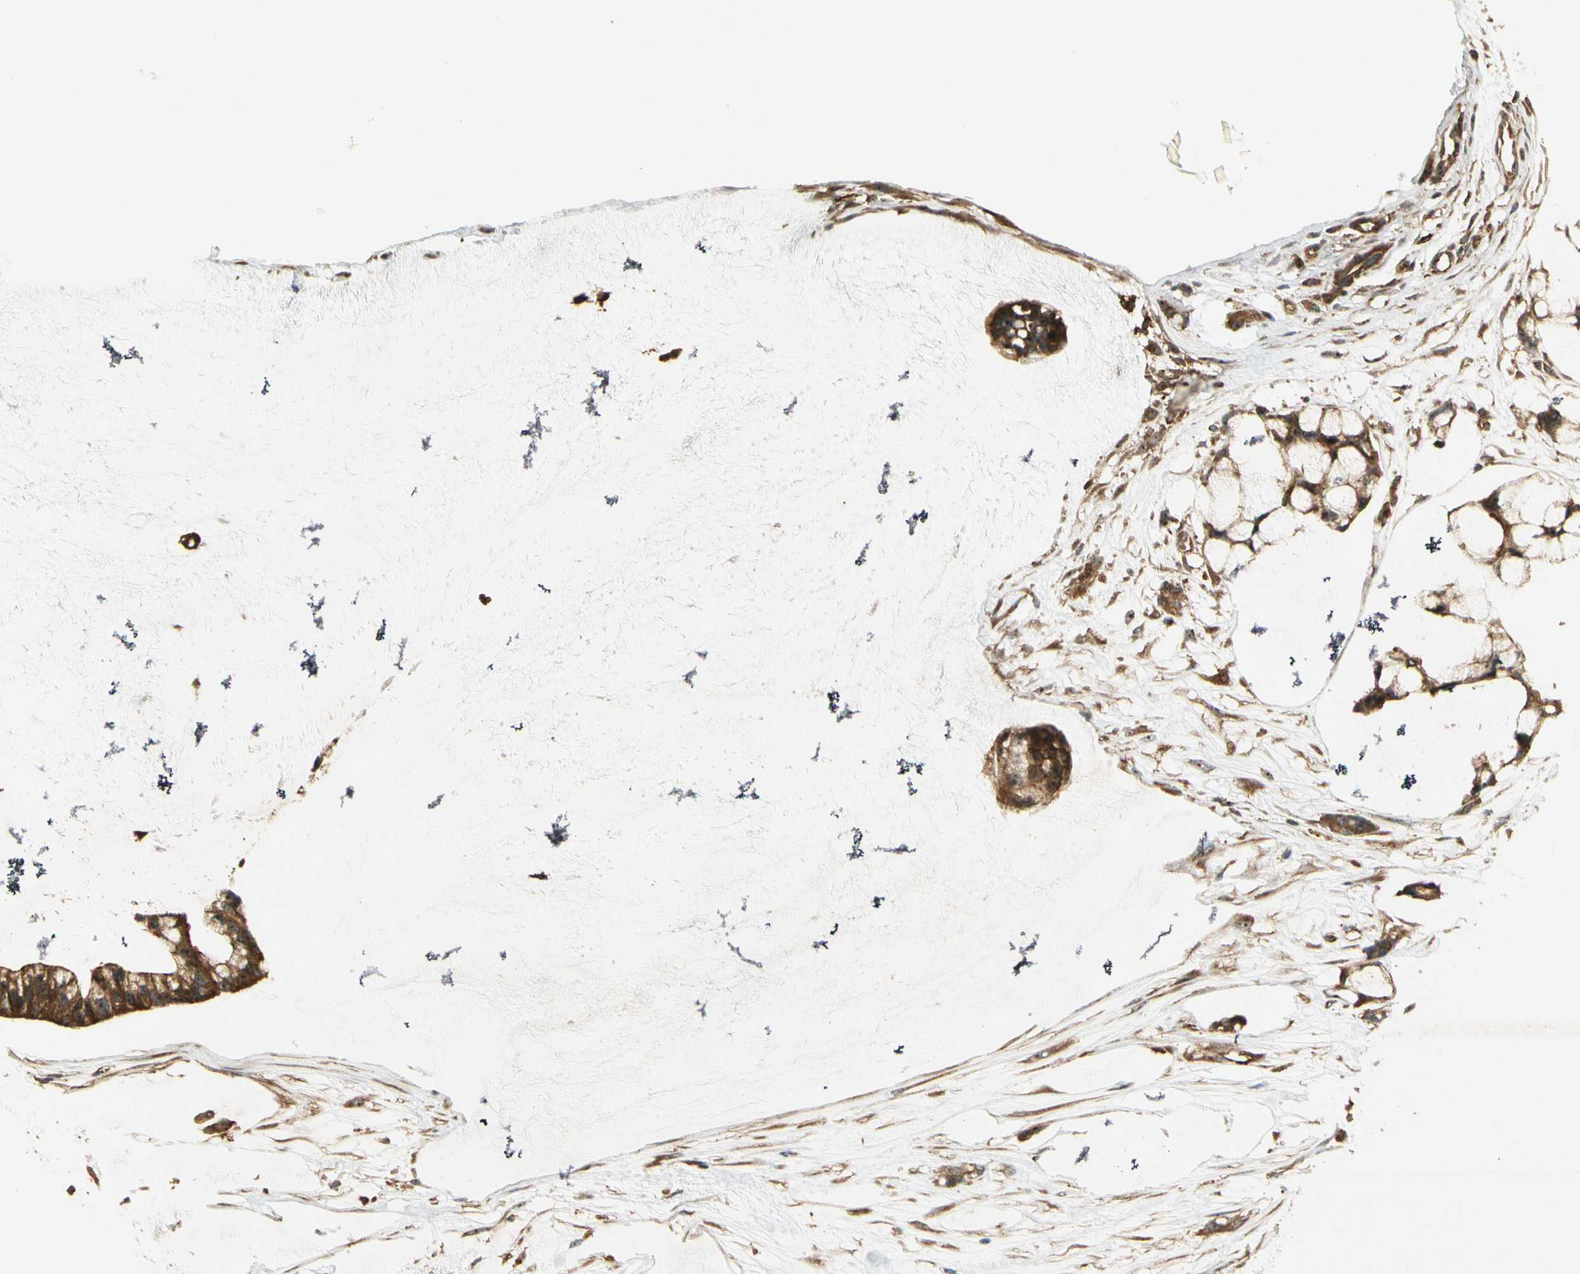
{"staining": {"intensity": "strong", "quantity": ">75%", "location": "cytoplasmic/membranous"}, "tissue": "ovarian cancer", "cell_type": "Tumor cells", "image_type": "cancer", "snomed": [{"axis": "morphology", "description": "Cystadenocarcinoma, mucinous, NOS"}, {"axis": "topography", "description": "Ovary"}], "caption": "The photomicrograph shows a brown stain indicating the presence of a protein in the cytoplasmic/membranous of tumor cells in ovarian cancer.", "gene": "FKBP15", "patient": {"sex": "female", "age": 39}}